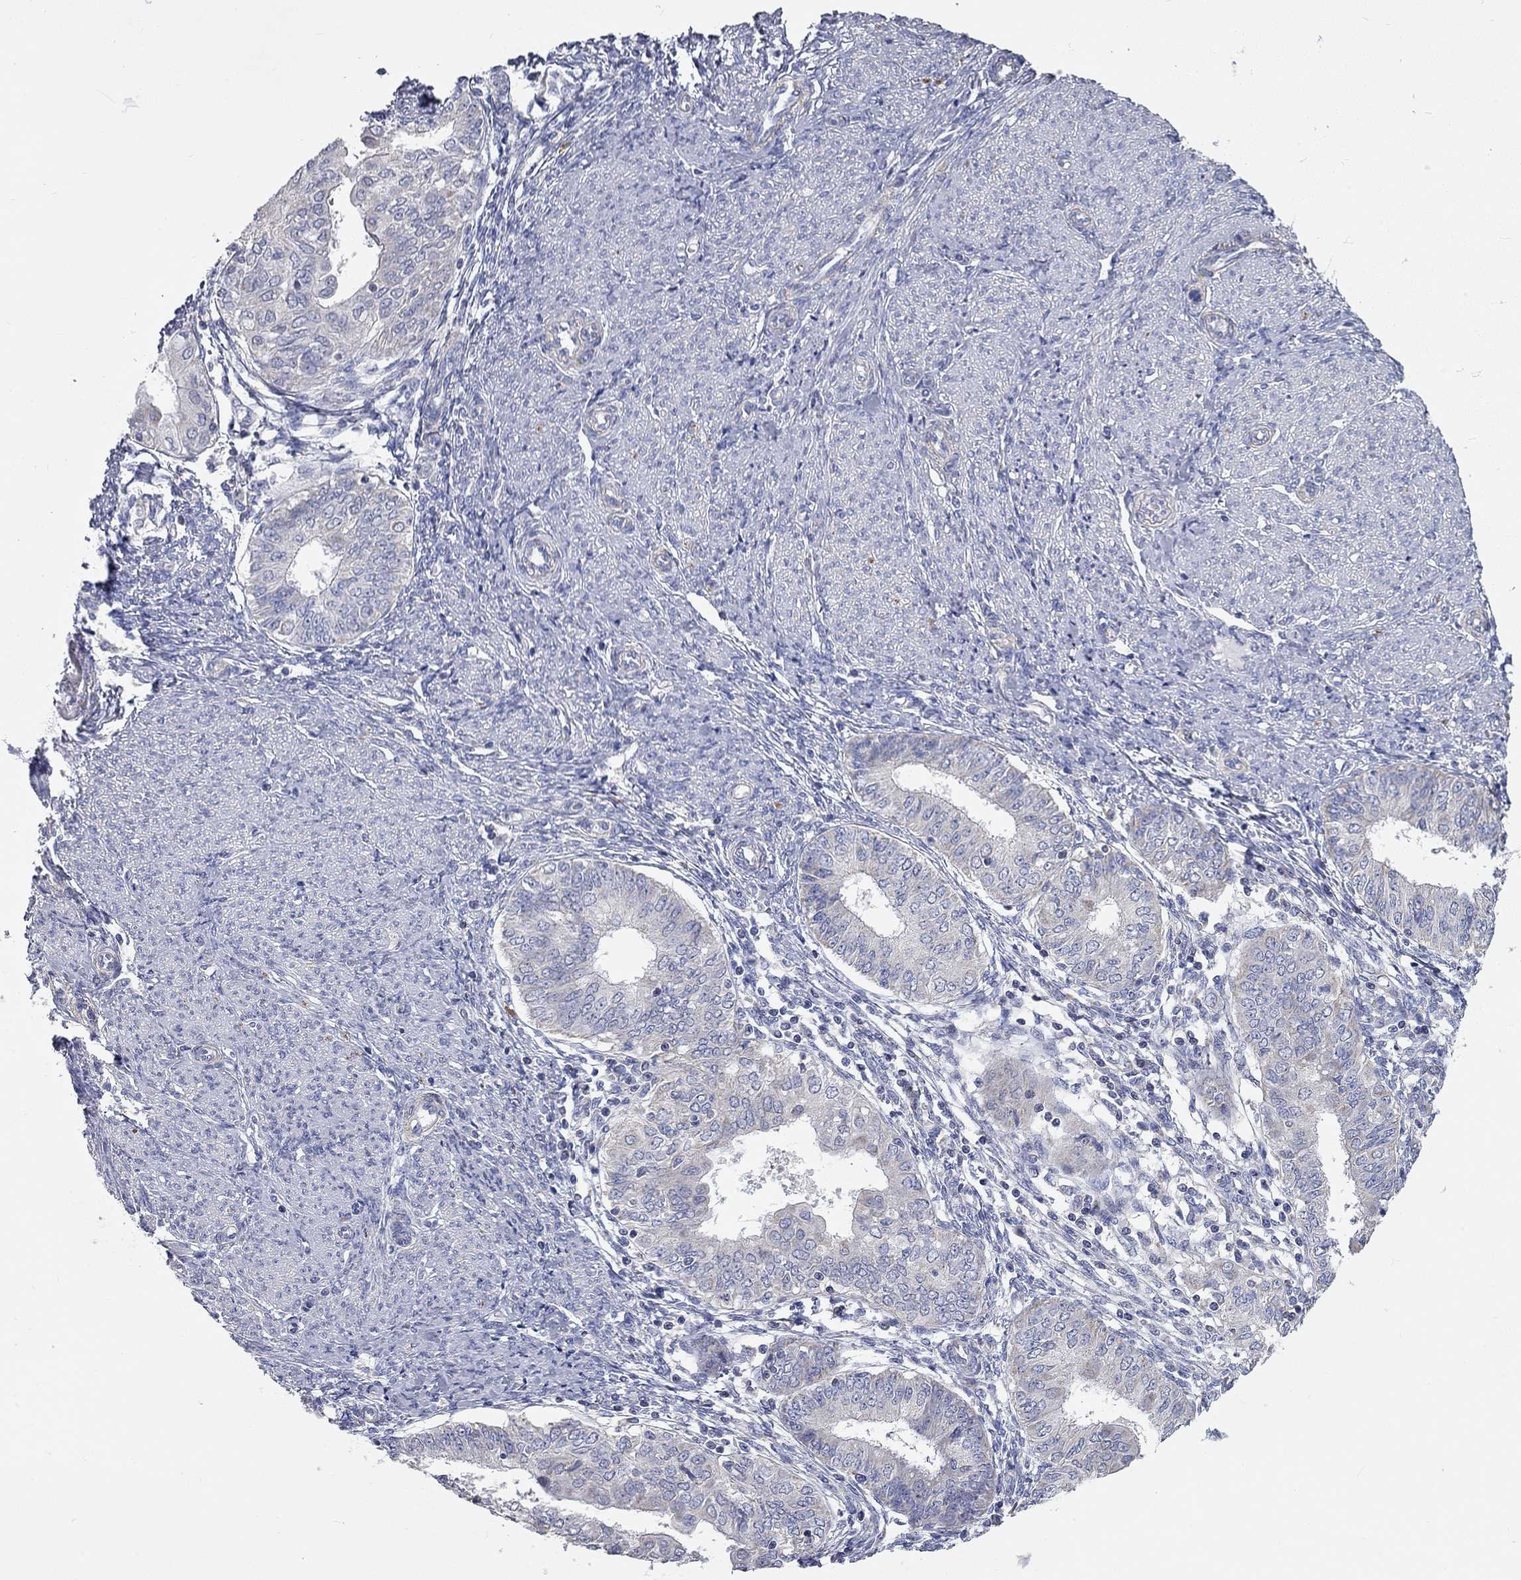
{"staining": {"intensity": "negative", "quantity": "none", "location": "none"}, "tissue": "endometrial cancer", "cell_type": "Tumor cells", "image_type": "cancer", "snomed": [{"axis": "morphology", "description": "Adenocarcinoma, NOS"}, {"axis": "topography", "description": "Endometrium"}], "caption": "Adenocarcinoma (endometrial) was stained to show a protein in brown. There is no significant staining in tumor cells.", "gene": "CFAP161", "patient": {"sex": "female", "age": 68}}